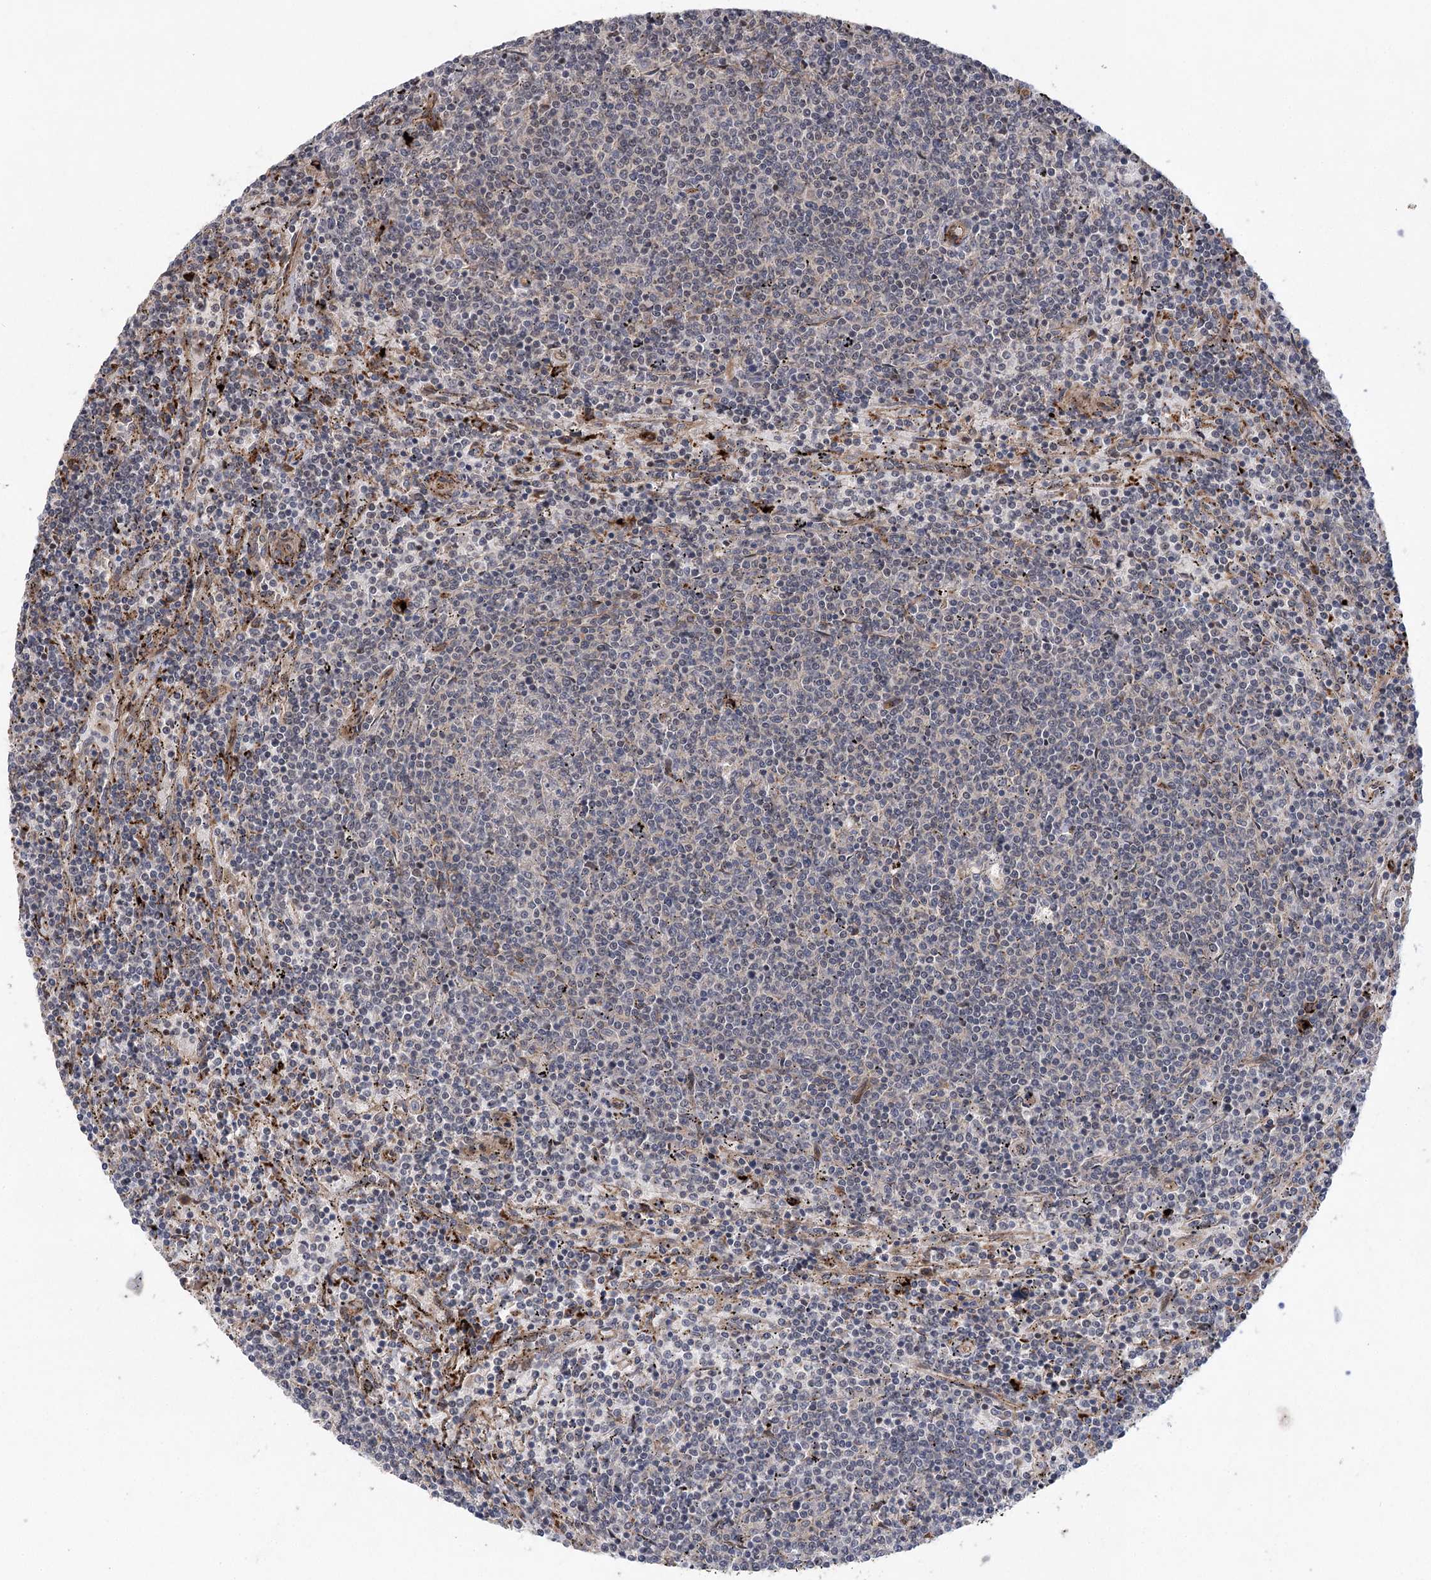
{"staining": {"intensity": "negative", "quantity": "none", "location": "none"}, "tissue": "lymphoma", "cell_type": "Tumor cells", "image_type": "cancer", "snomed": [{"axis": "morphology", "description": "Malignant lymphoma, non-Hodgkin's type, Low grade"}, {"axis": "topography", "description": "Spleen"}], "caption": "IHC of lymphoma exhibits no positivity in tumor cells.", "gene": "METTL24", "patient": {"sex": "female", "age": 50}}